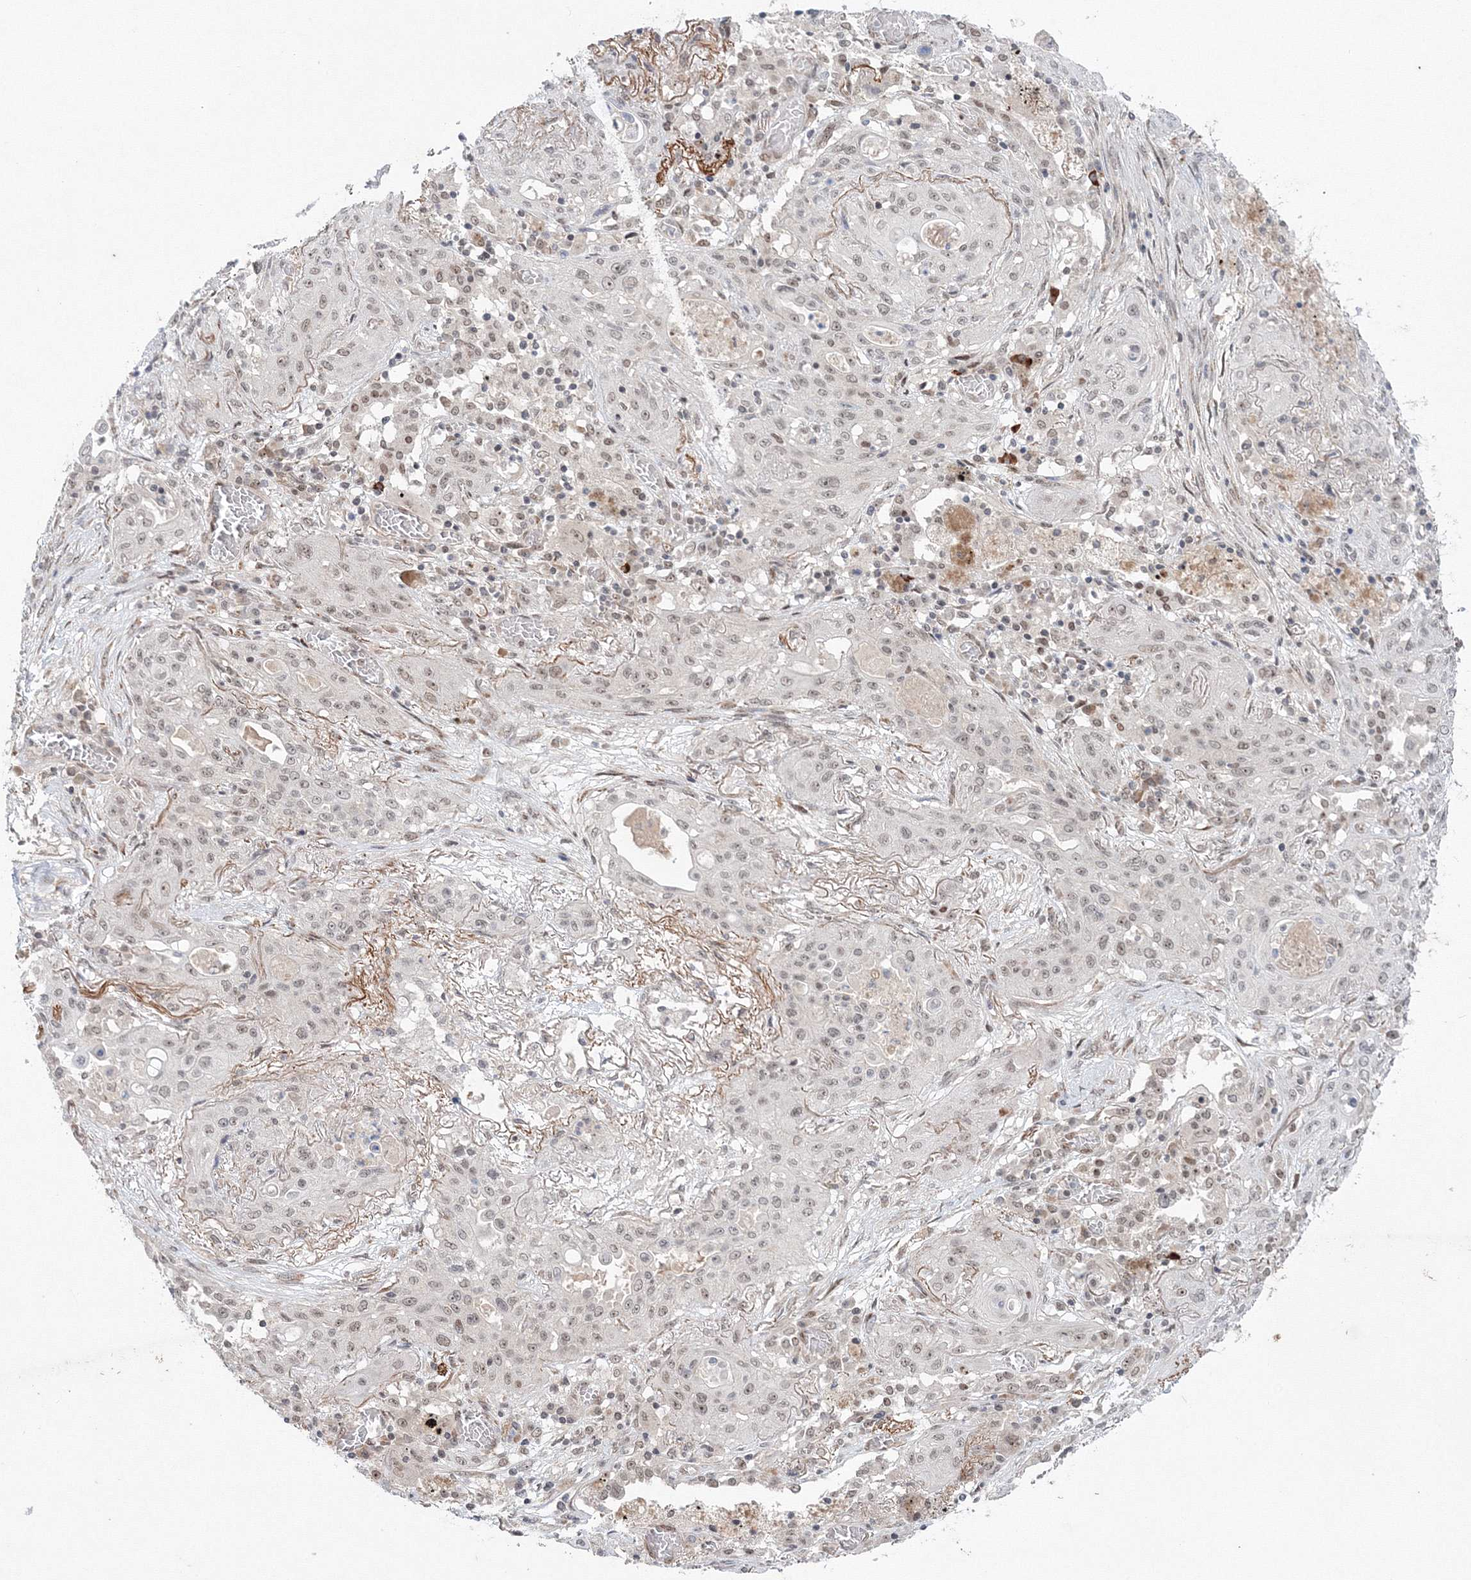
{"staining": {"intensity": "weak", "quantity": "<25%", "location": "nuclear"}, "tissue": "lung cancer", "cell_type": "Tumor cells", "image_type": "cancer", "snomed": [{"axis": "morphology", "description": "Squamous cell carcinoma, NOS"}, {"axis": "topography", "description": "Lung"}], "caption": "Squamous cell carcinoma (lung) stained for a protein using immunohistochemistry exhibits no staining tumor cells.", "gene": "NOA1", "patient": {"sex": "female", "age": 47}}